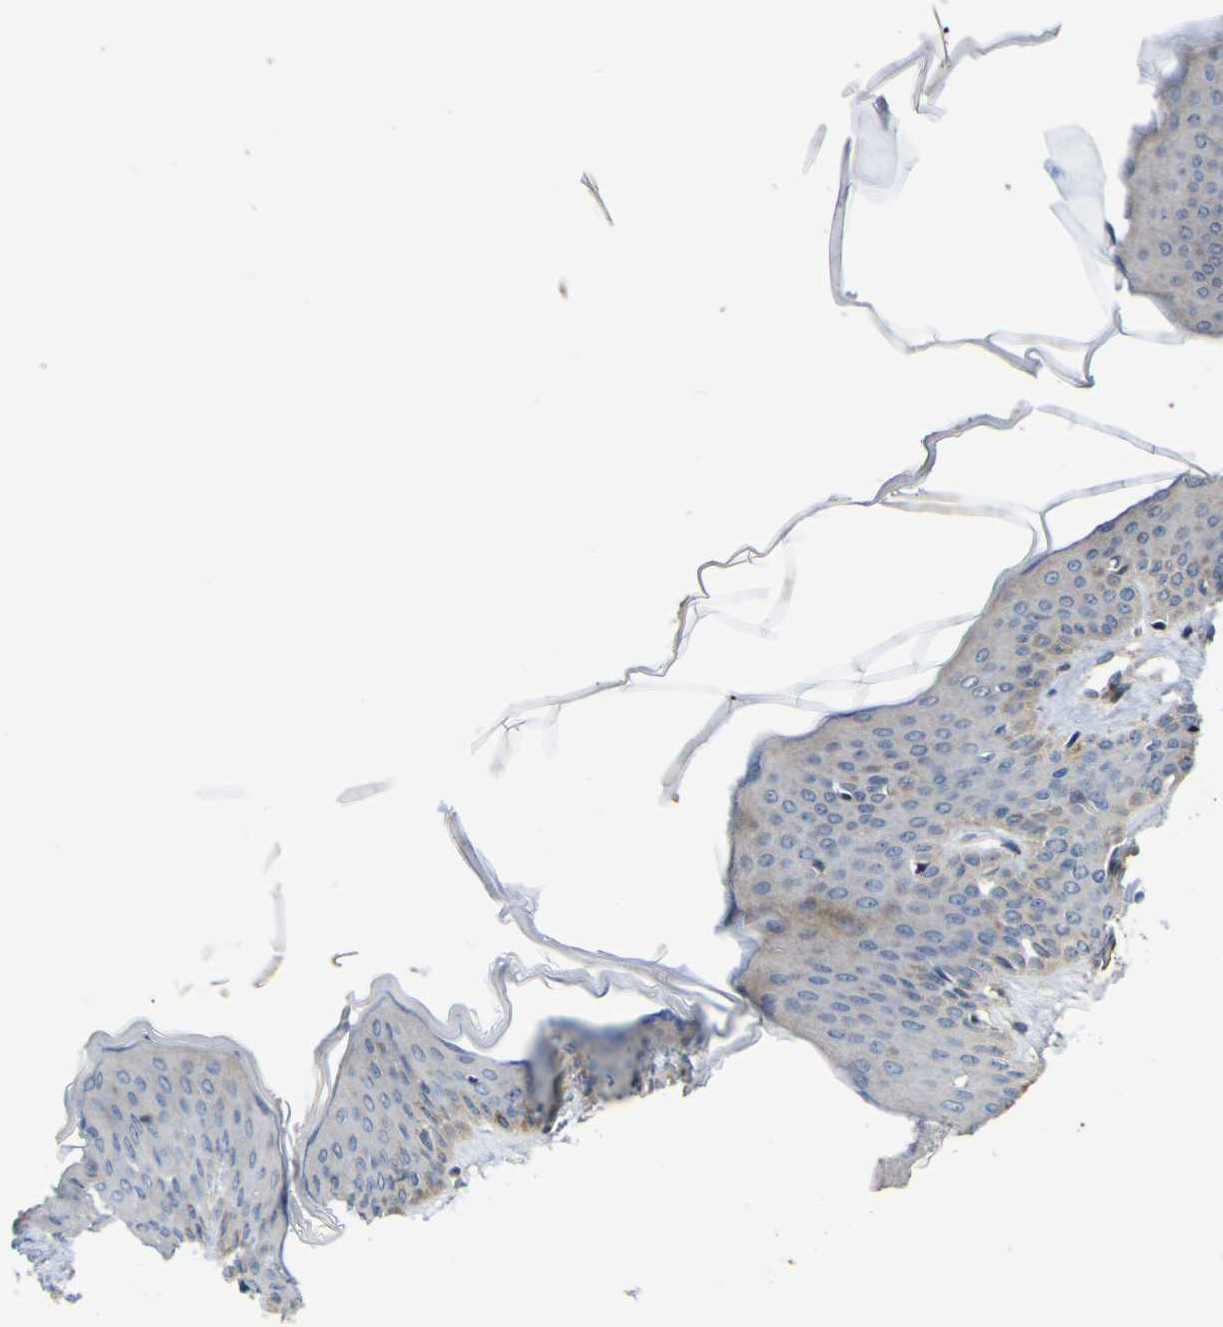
{"staining": {"intensity": "weak", "quantity": "25%-75%", "location": "cytoplasmic/membranous"}, "tissue": "skin", "cell_type": "Fibroblasts", "image_type": "normal", "snomed": [{"axis": "morphology", "description": "Normal tissue, NOS"}, {"axis": "topography", "description": "Skin"}], "caption": "A photomicrograph of human skin stained for a protein demonstrates weak cytoplasmic/membranous brown staining in fibroblasts. (DAB IHC with brightfield microscopy, high magnification).", "gene": "NAV1", "patient": {"sex": "female", "age": 17}}